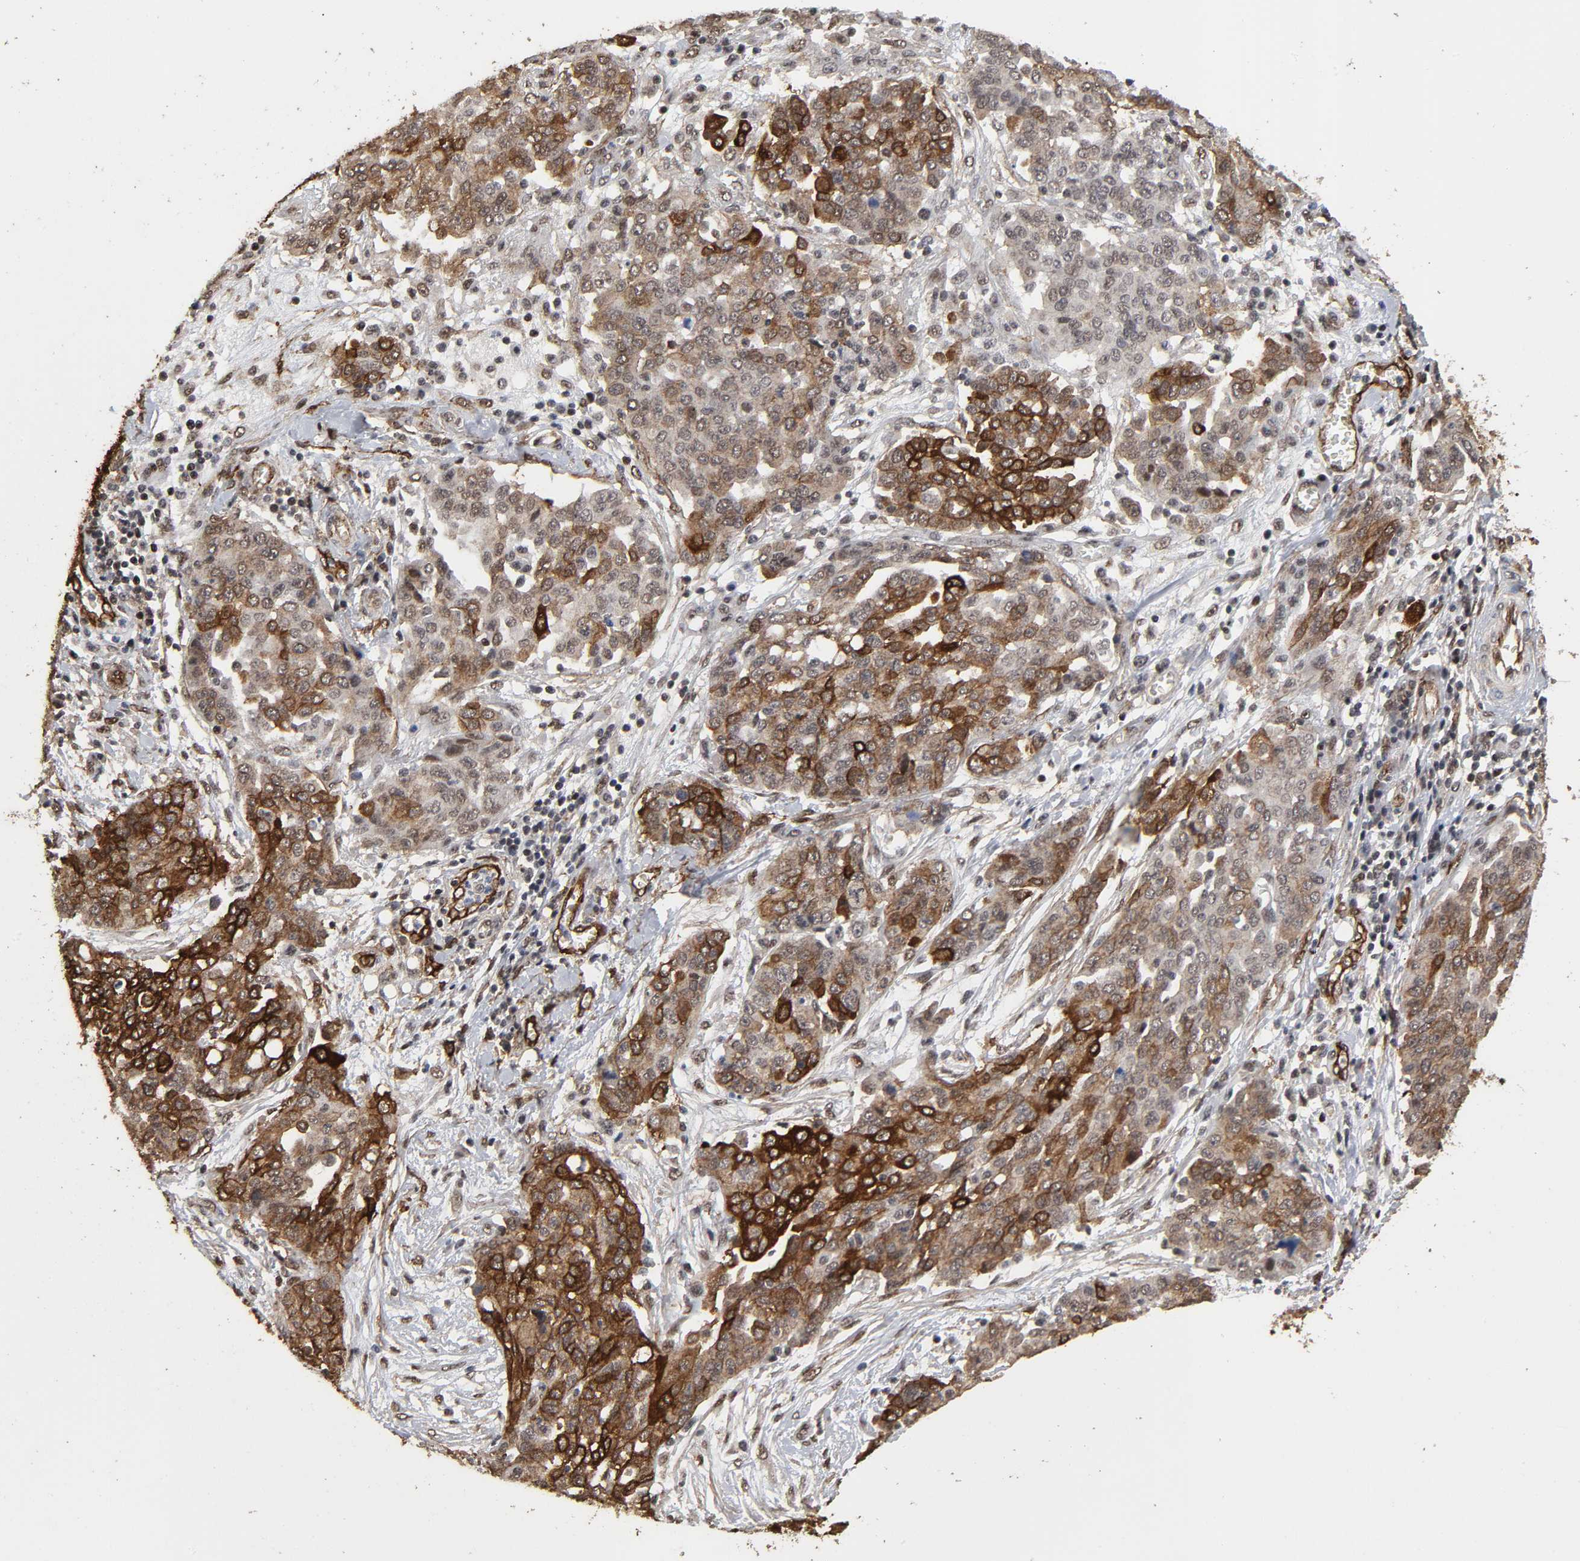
{"staining": {"intensity": "moderate", "quantity": "25%-75%", "location": "cytoplasmic/membranous"}, "tissue": "ovarian cancer", "cell_type": "Tumor cells", "image_type": "cancer", "snomed": [{"axis": "morphology", "description": "Cystadenocarcinoma, serous, NOS"}, {"axis": "topography", "description": "Soft tissue"}, {"axis": "topography", "description": "Ovary"}], "caption": "Human ovarian cancer (serous cystadenocarcinoma) stained with a protein marker reveals moderate staining in tumor cells.", "gene": "AHNAK2", "patient": {"sex": "female", "age": 57}}